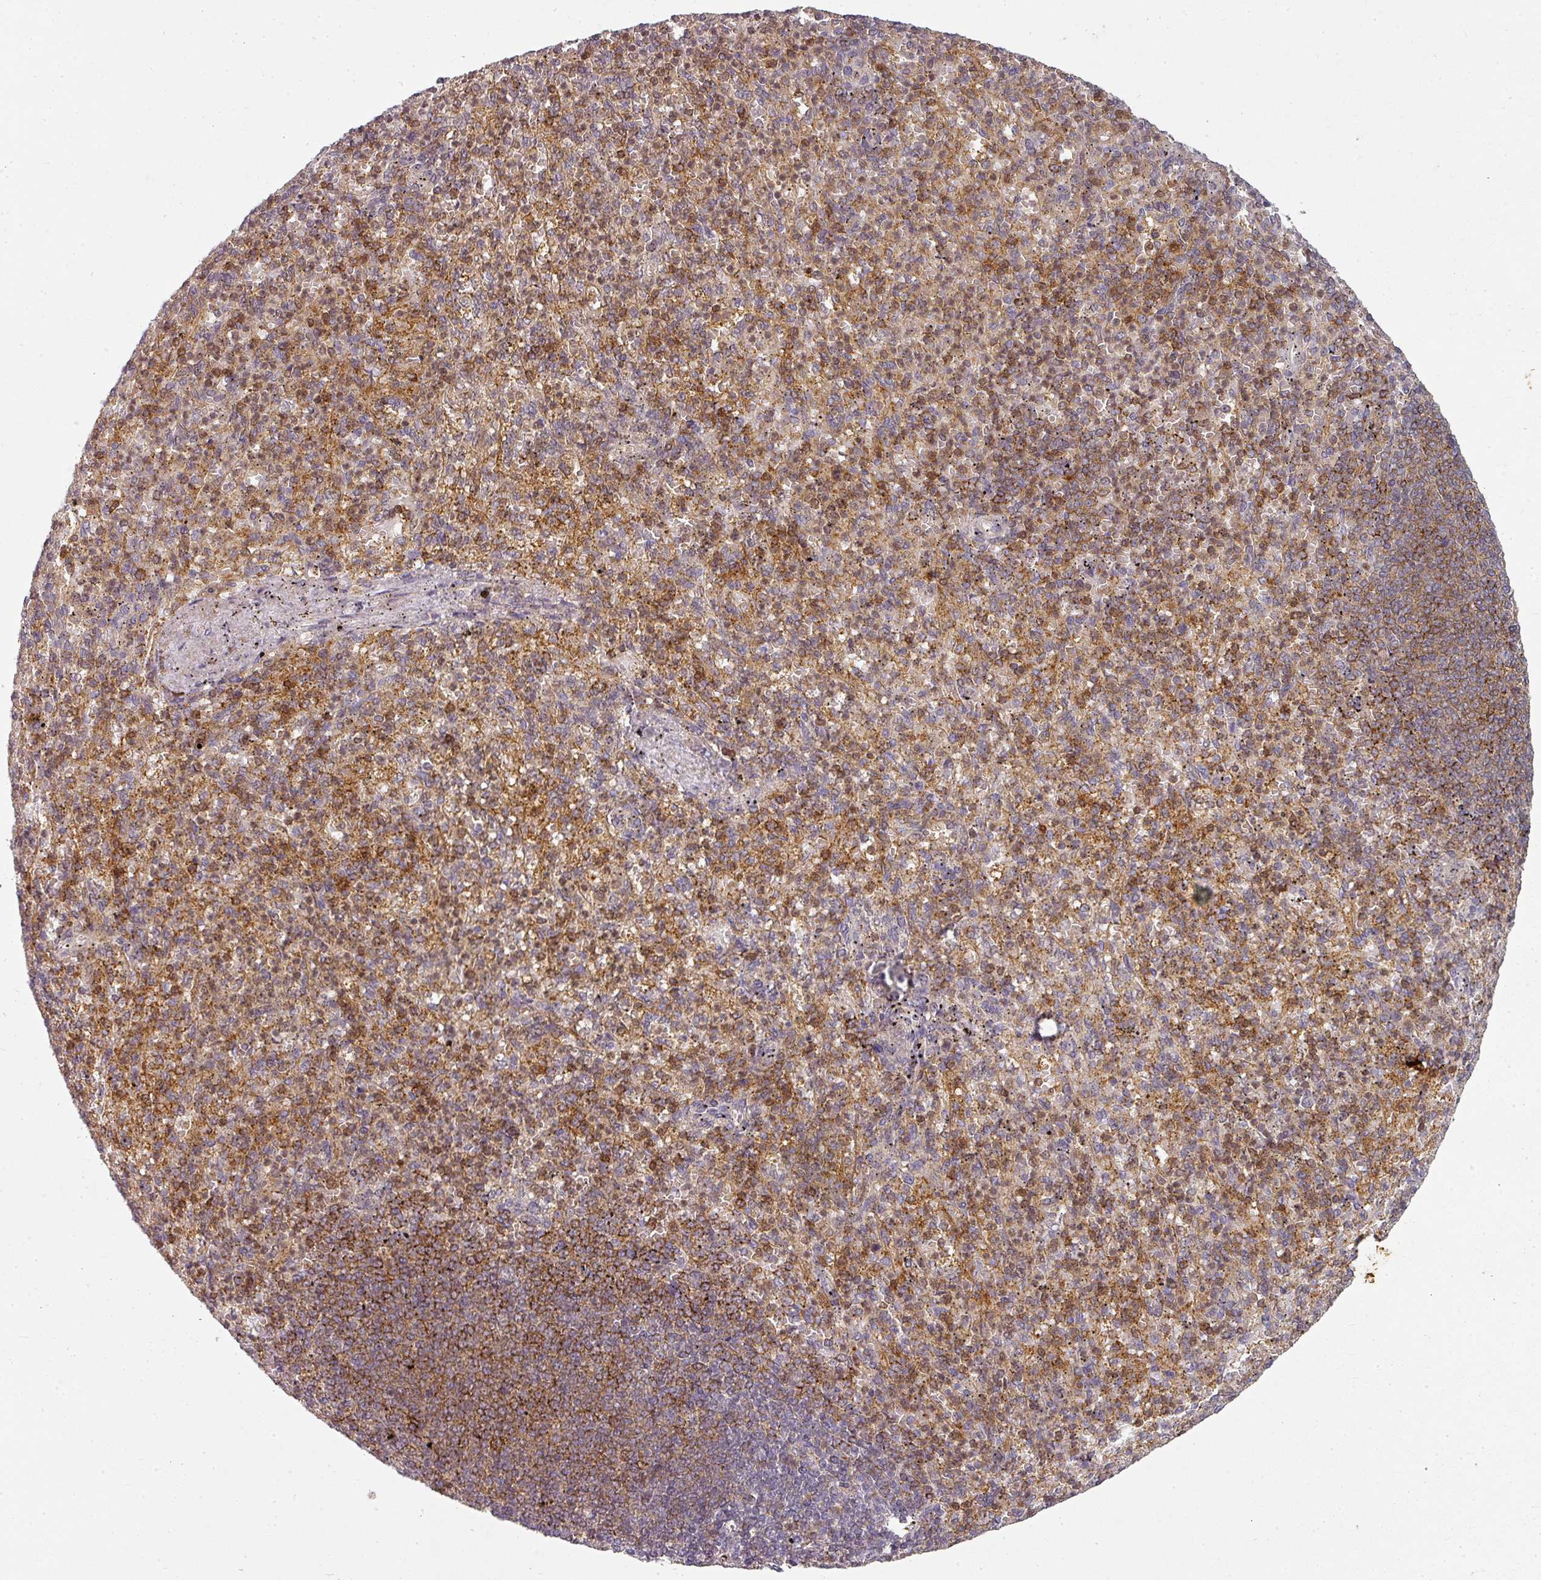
{"staining": {"intensity": "moderate", "quantity": "25%-75%", "location": "cytoplasmic/membranous"}, "tissue": "spleen", "cell_type": "Cells in red pulp", "image_type": "normal", "snomed": [{"axis": "morphology", "description": "Normal tissue, NOS"}, {"axis": "topography", "description": "Spleen"}], "caption": "Moderate cytoplasmic/membranous protein staining is present in approximately 25%-75% of cells in red pulp in spleen.", "gene": "CLIC1", "patient": {"sex": "female", "age": 74}}